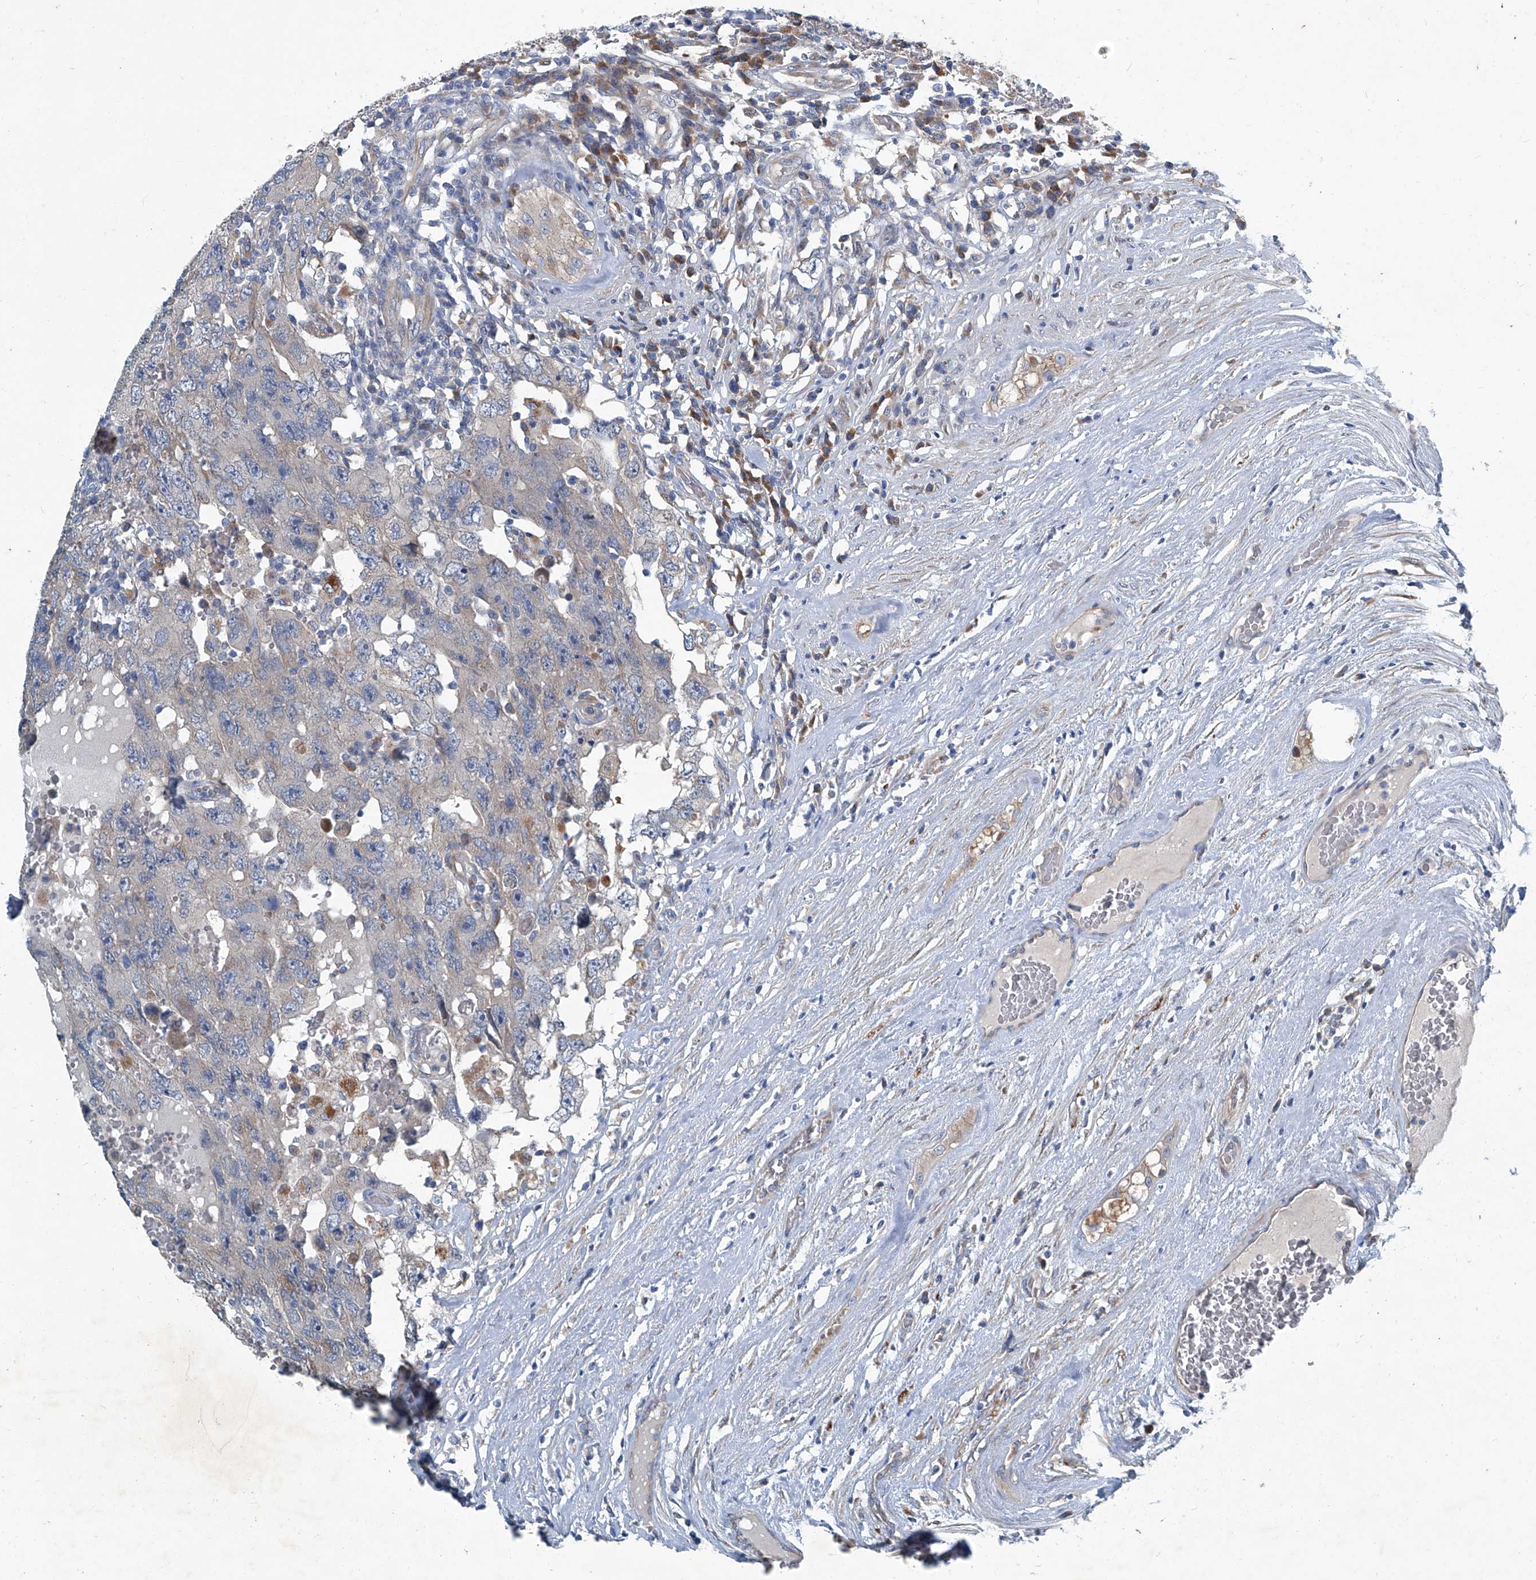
{"staining": {"intensity": "weak", "quantity": "25%-75%", "location": "cytoplasmic/membranous"}, "tissue": "testis cancer", "cell_type": "Tumor cells", "image_type": "cancer", "snomed": [{"axis": "morphology", "description": "Carcinoma, Embryonal, NOS"}, {"axis": "topography", "description": "Testis"}], "caption": "A brown stain labels weak cytoplasmic/membranous positivity of a protein in embryonal carcinoma (testis) tumor cells. (Stains: DAB (3,3'-diaminobenzidine) in brown, nuclei in blue, Microscopy: brightfield microscopy at high magnification).", "gene": "SLC26A11", "patient": {"sex": "male", "age": 26}}